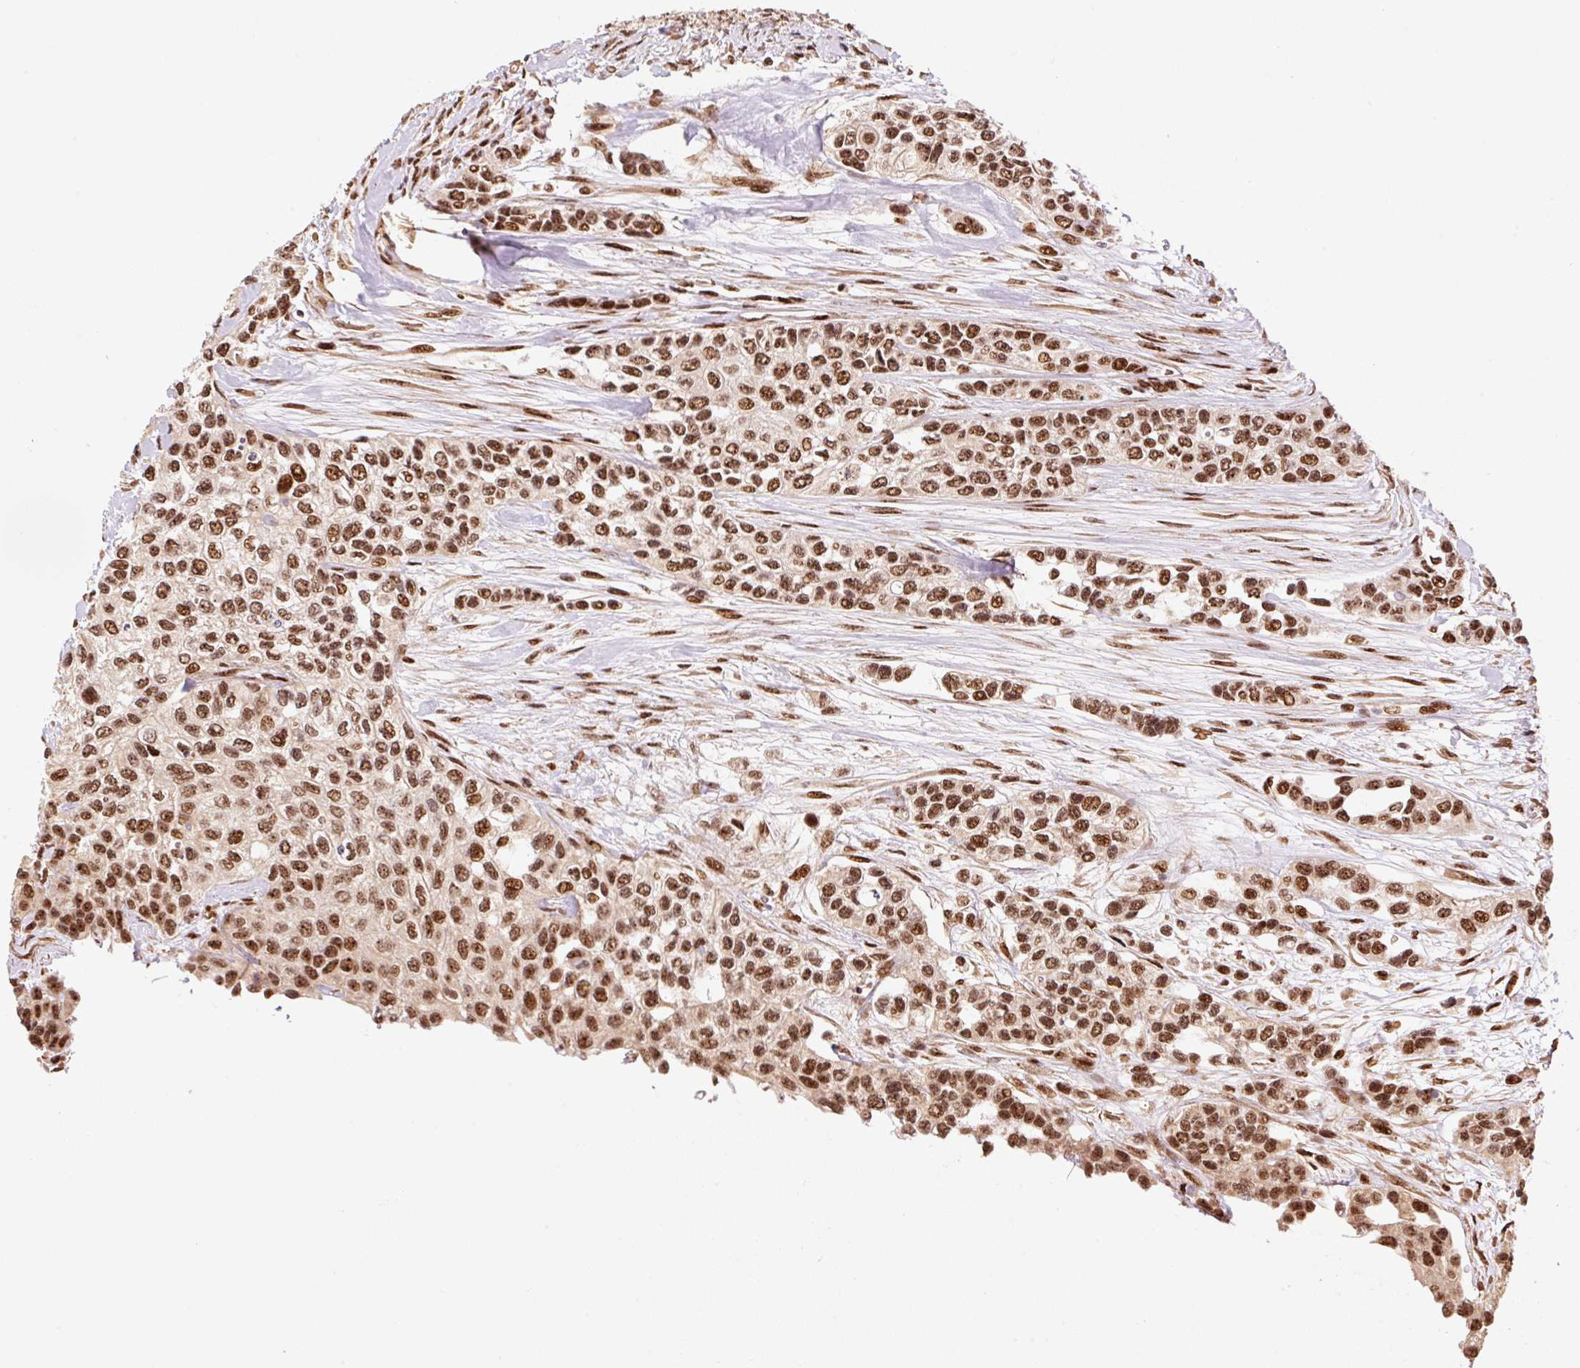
{"staining": {"intensity": "moderate", "quantity": ">75%", "location": "nuclear"}, "tissue": "urothelial cancer", "cell_type": "Tumor cells", "image_type": "cancer", "snomed": [{"axis": "morphology", "description": "Normal tissue, NOS"}, {"axis": "morphology", "description": "Urothelial carcinoma, High grade"}, {"axis": "topography", "description": "Vascular tissue"}, {"axis": "topography", "description": "Urinary bladder"}], "caption": "Human urothelial carcinoma (high-grade) stained with a protein marker exhibits moderate staining in tumor cells.", "gene": "INTS8", "patient": {"sex": "female", "age": 56}}